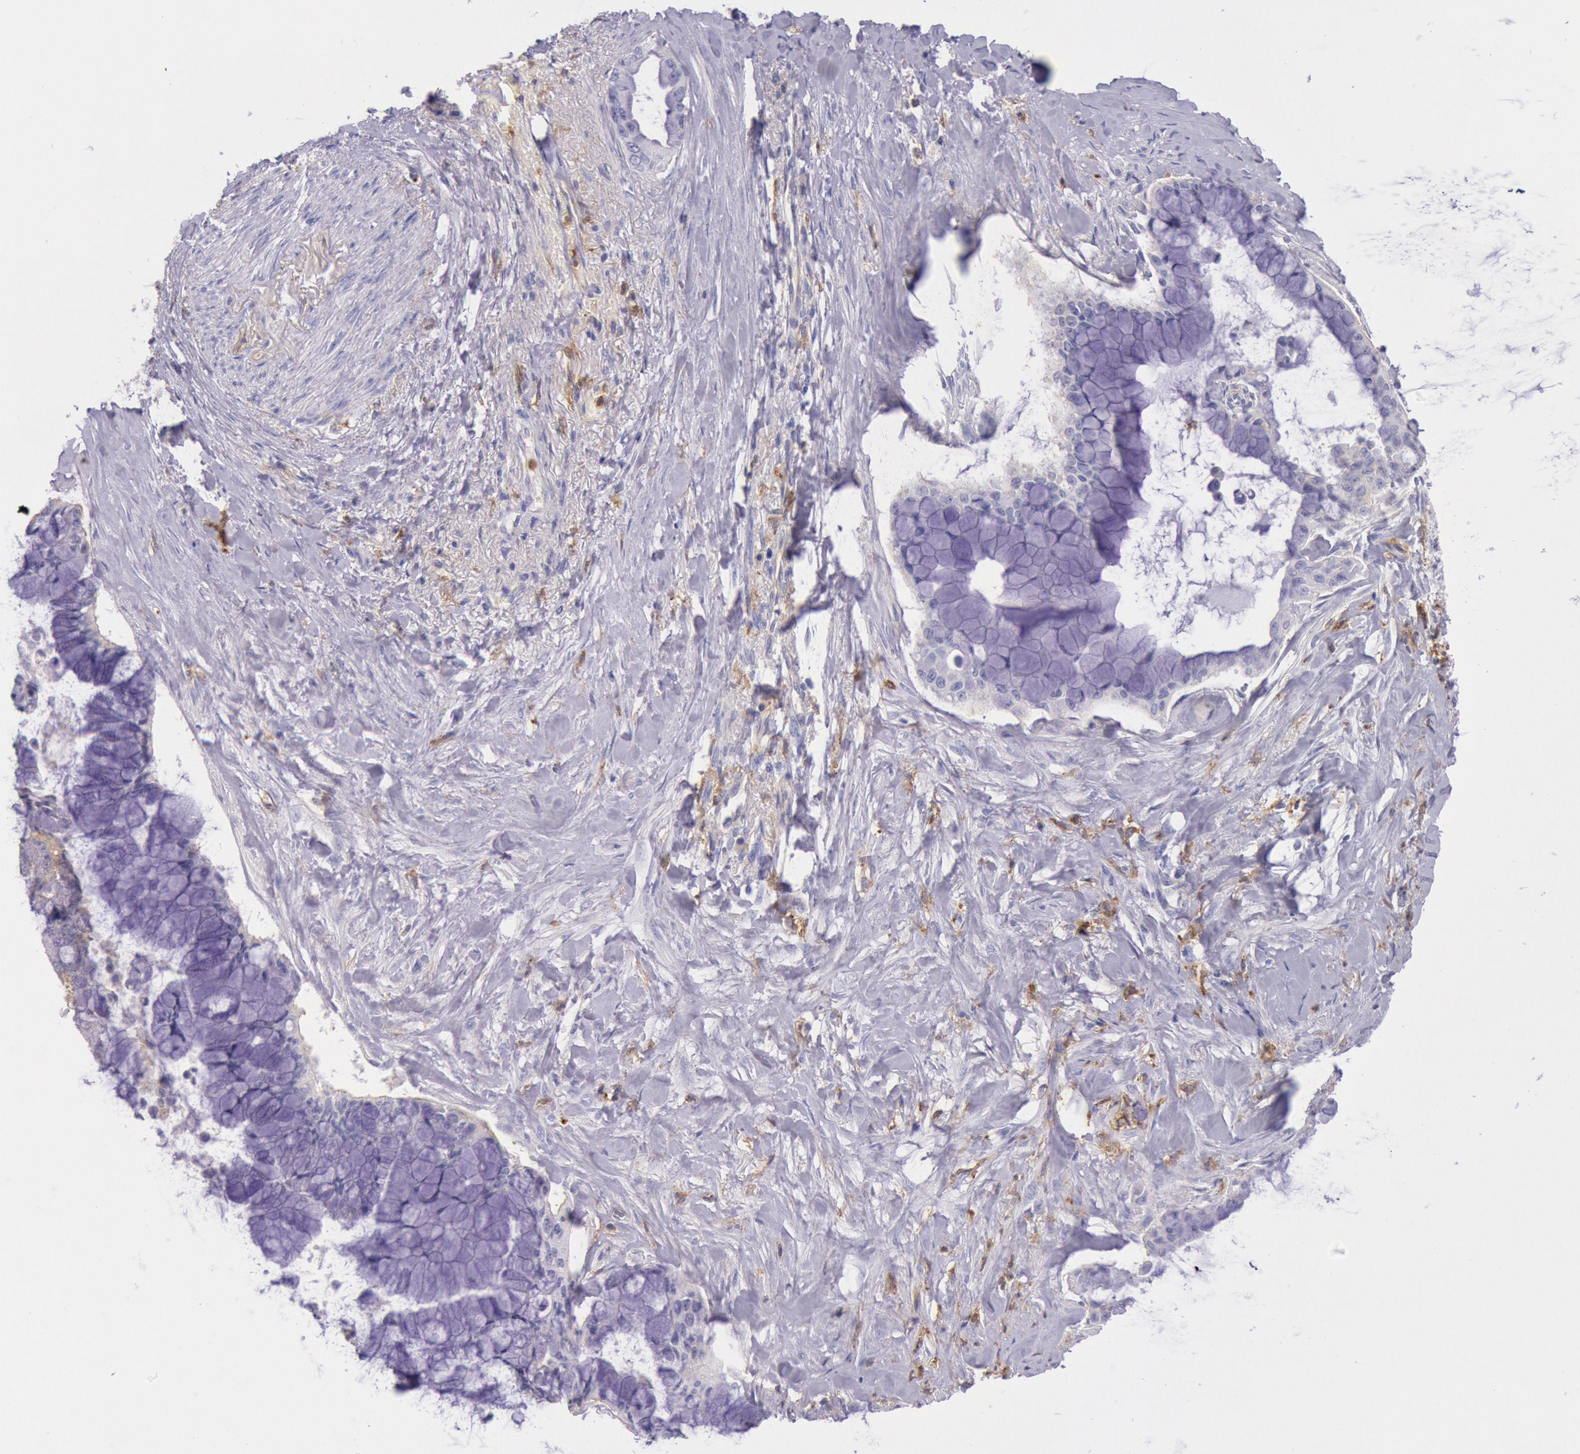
{"staining": {"intensity": "negative", "quantity": "none", "location": "none"}, "tissue": "pancreatic cancer", "cell_type": "Tumor cells", "image_type": "cancer", "snomed": [{"axis": "morphology", "description": "Adenocarcinoma, NOS"}, {"axis": "topography", "description": "Pancreas"}], "caption": "Micrograph shows no protein positivity in tumor cells of pancreatic adenocarcinoma tissue.", "gene": "LYN", "patient": {"sex": "male", "age": 59}}